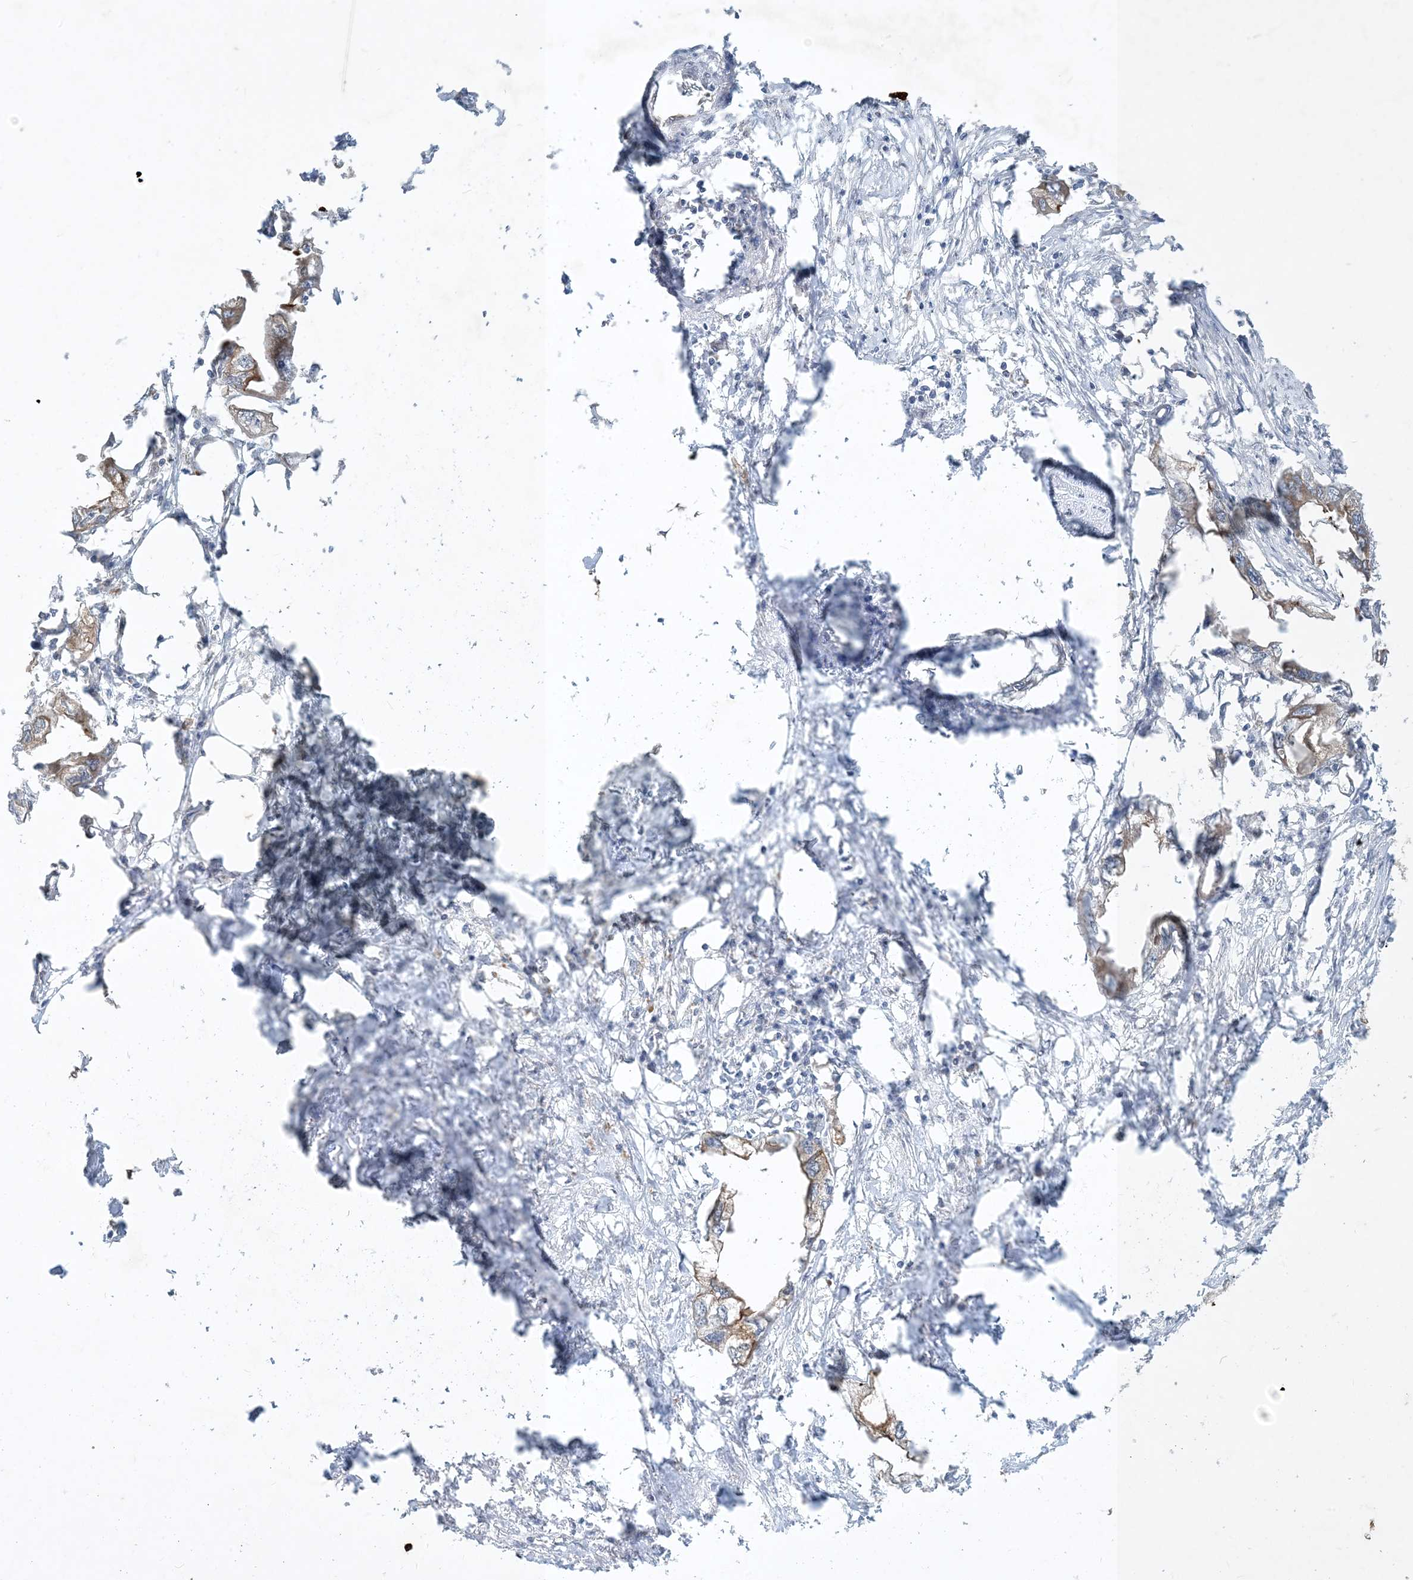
{"staining": {"intensity": "moderate", "quantity": "25%-75%", "location": "cytoplasmic/membranous"}, "tissue": "endometrial cancer", "cell_type": "Tumor cells", "image_type": "cancer", "snomed": [{"axis": "morphology", "description": "Adenocarcinoma, NOS"}, {"axis": "morphology", "description": "Adenocarcinoma, metastatic, NOS"}, {"axis": "topography", "description": "Adipose tissue"}, {"axis": "topography", "description": "Endometrium"}], "caption": "Moderate cytoplasmic/membranous staining for a protein is seen in about 25%-75% of tumor cells of endometrial metastatic adenocarcinoma using immunohistochemistry (IHC).", "gene": "CDS1", "patient": {"sex": "female", "age": 67}}